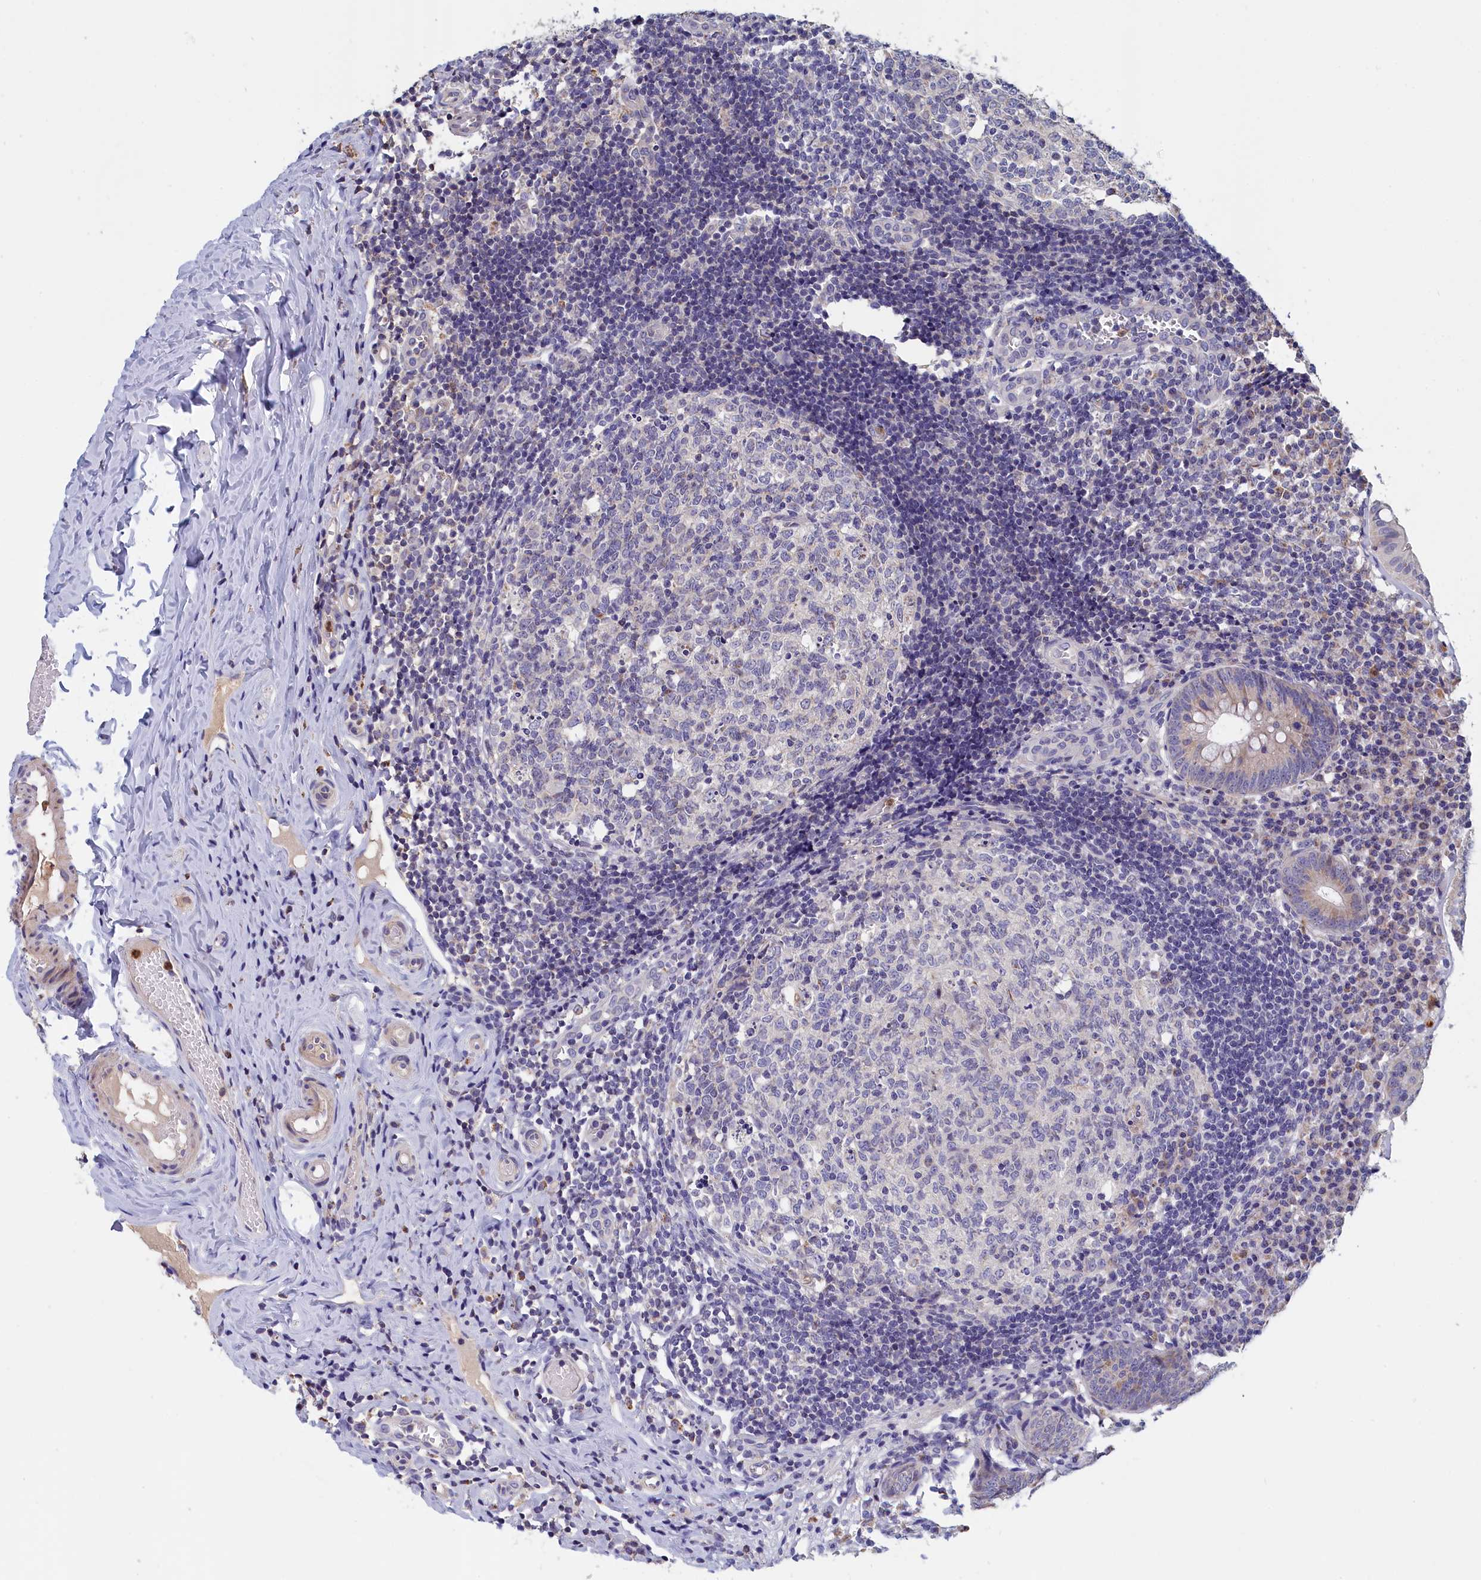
{"staining": {"intensity": "weak", "quantity": "25%-75%", "location": "cytoplasmic/membranous"}, "tissue": "appendix", "cell_type": "Glandular cells", "image_type": "normal", "snomed": [{"axis": "morphology", "description": "Normal tissue, NOS"}, {"axis": "topography", "description": "Appendix"}], "caption": "Weak cytoplasmic/membranous staining is appreciated in about 25%-75% of glandular cells in unremarkable appendix. (DAB IHC, brown staining for protein, blue staining for nuclei).", "gene": "EPB41L4B", "patient": {"sex": "male", "age": 8}}